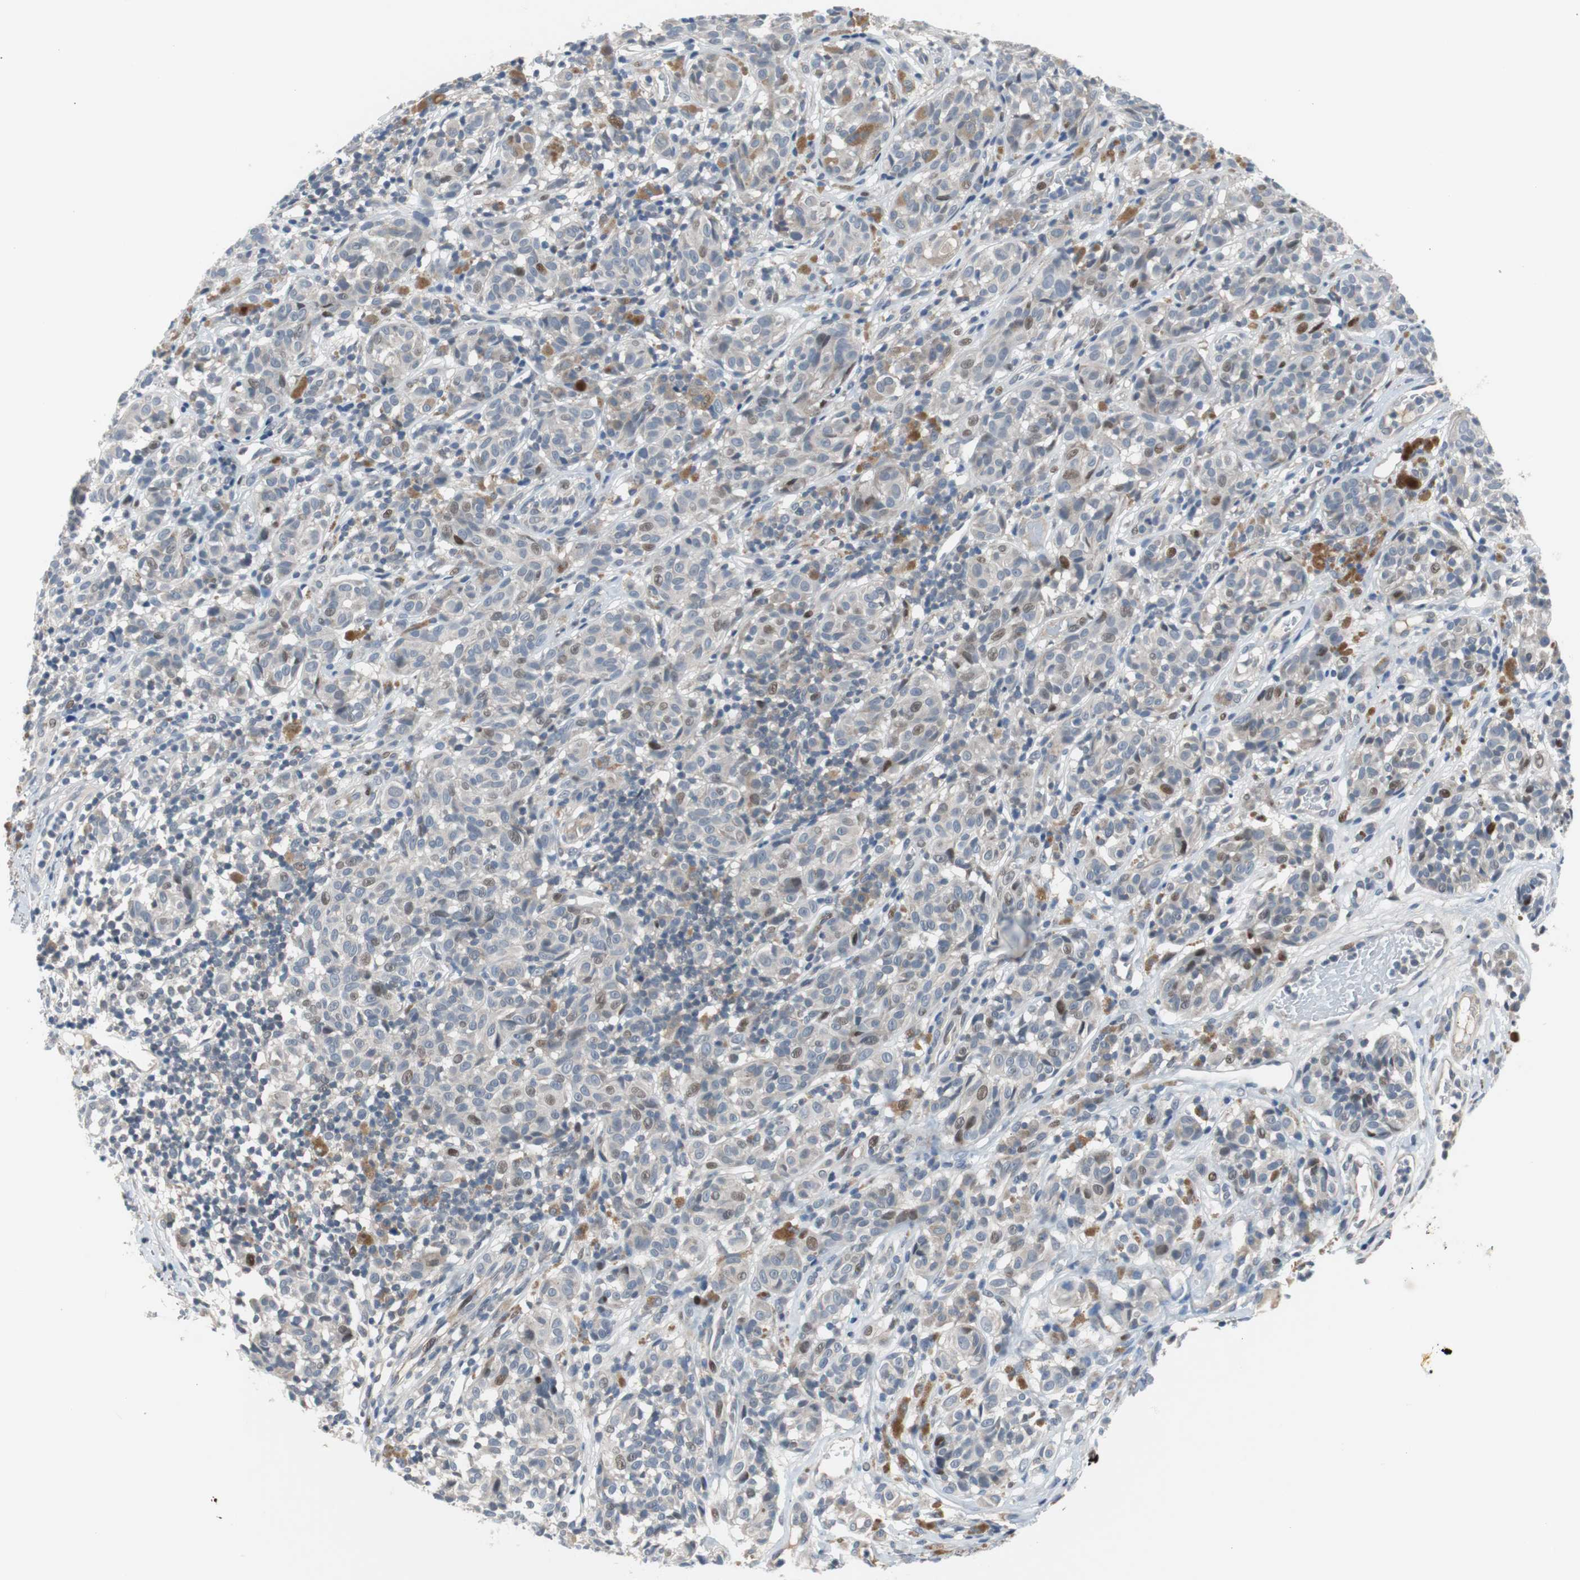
{"staining": {"intensity": "weak", "quantity": "<25%", "location": "nuclear"}, "tissue": "melanoma", "cell_type": "Tumor cells", "image_type": "cancer", "snomed": [{"axis": "morphology", "description": "Malignant melanoma, NOS"}, {"axis": "topography", "description": "Skin"}], "caption": "High power microscopy micrograph of an immunohistochemistry histopathology image of malignant melanoma, revealing no significant positivity in tumor cells.", "gene": "MAP2K4", "patient": {"sex": "female", "age": 46}}